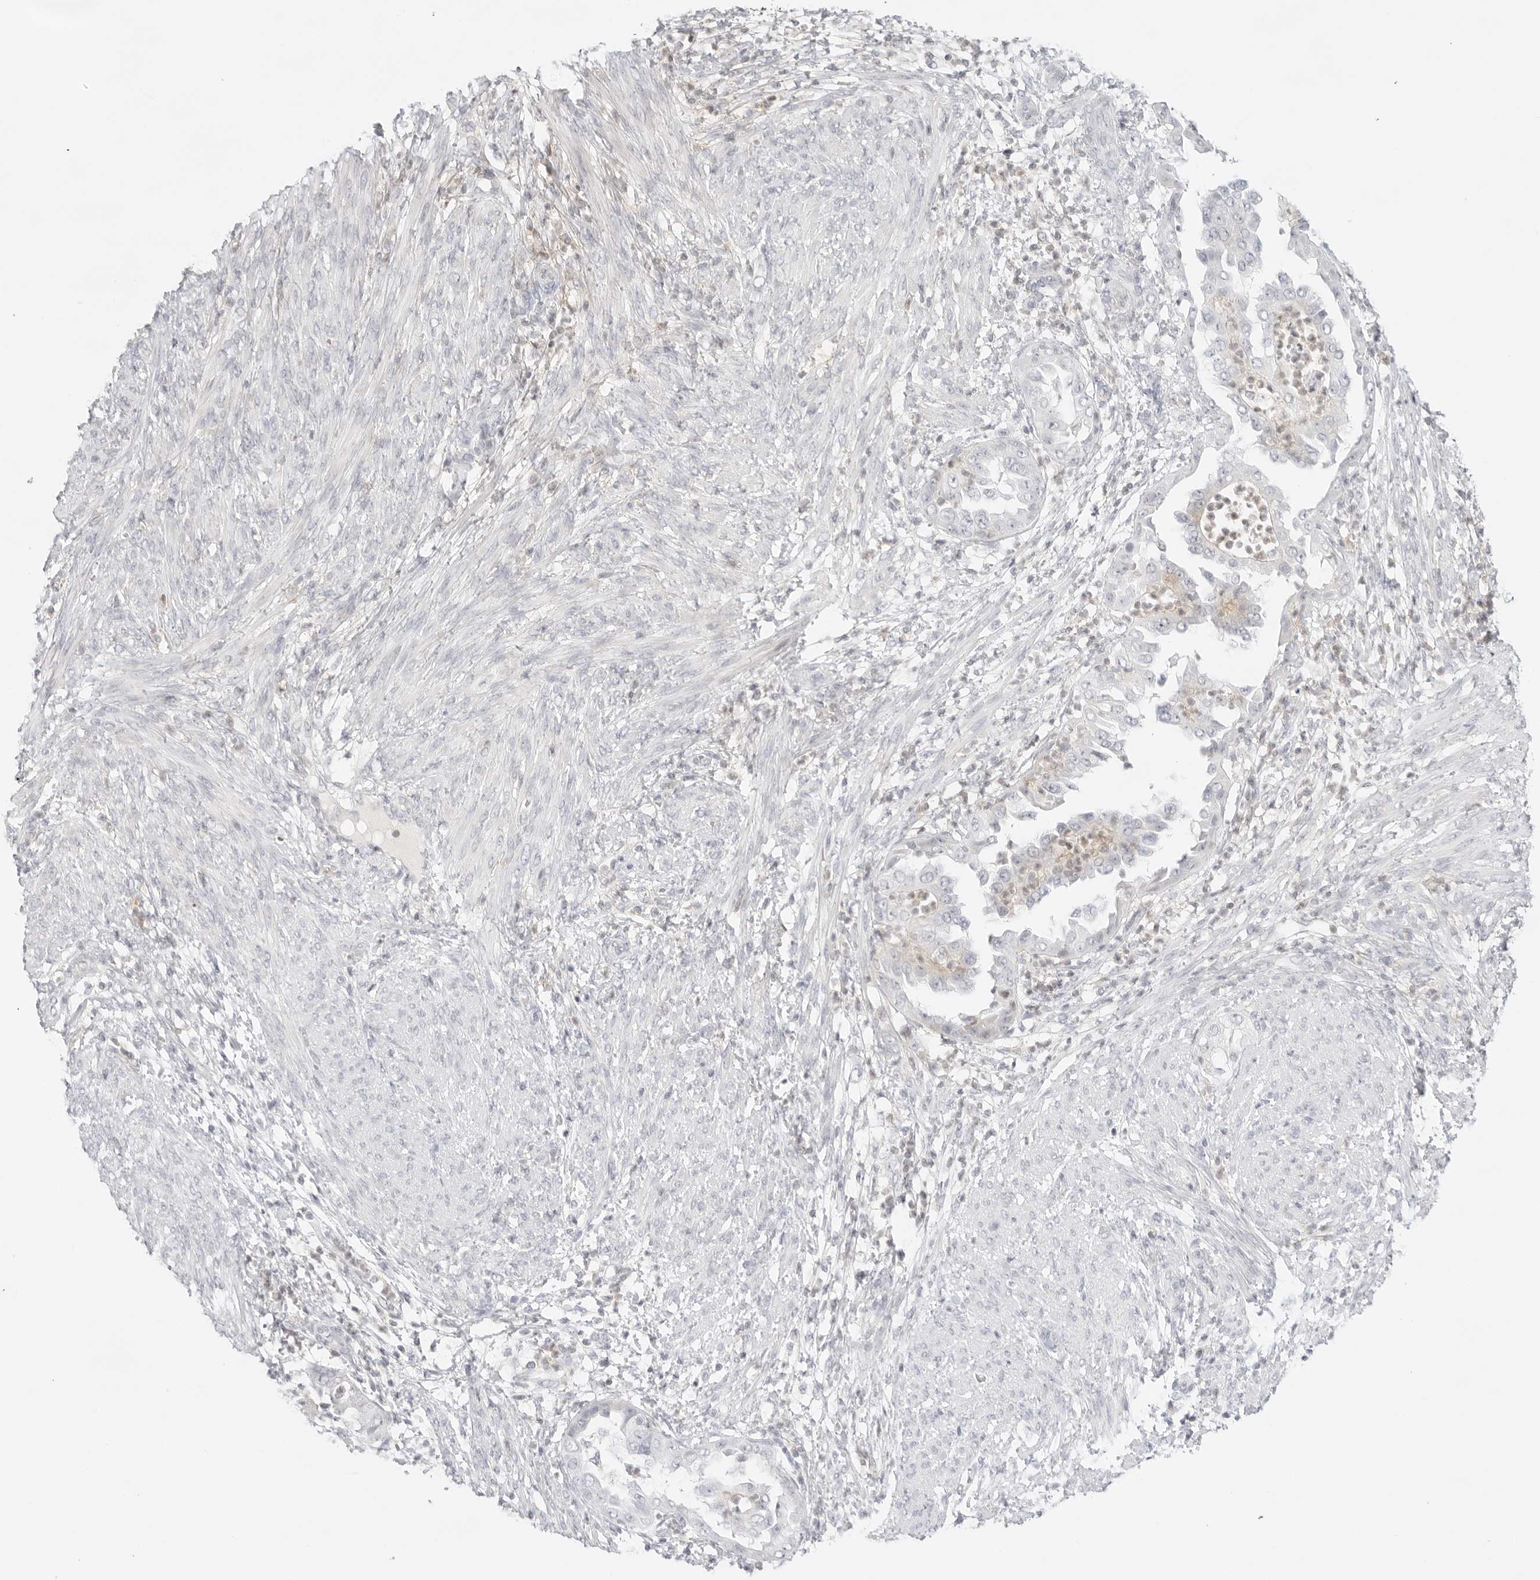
{"staining": {"intensity": "negative", "quantity": "none", "location": "none"}, "tissue": "endometrial cancer", "cell_type": "Tumor cells", "image_type": "cancer", "snomed": [{"axis": "morphology", "description": "Adenocarcinoma, NOS"}, {"axis": "topography", "description": "Endometrium"}], "caption": "An immunohistochemistry (IHC) histopathology image of adenocarcinoma (endometrial) is shown. There is no staining in tumor cells of adenocarcinoma (endometrial).", "gene": "TNFRSF14", "patient": {"sex": "female", "age": 85}}